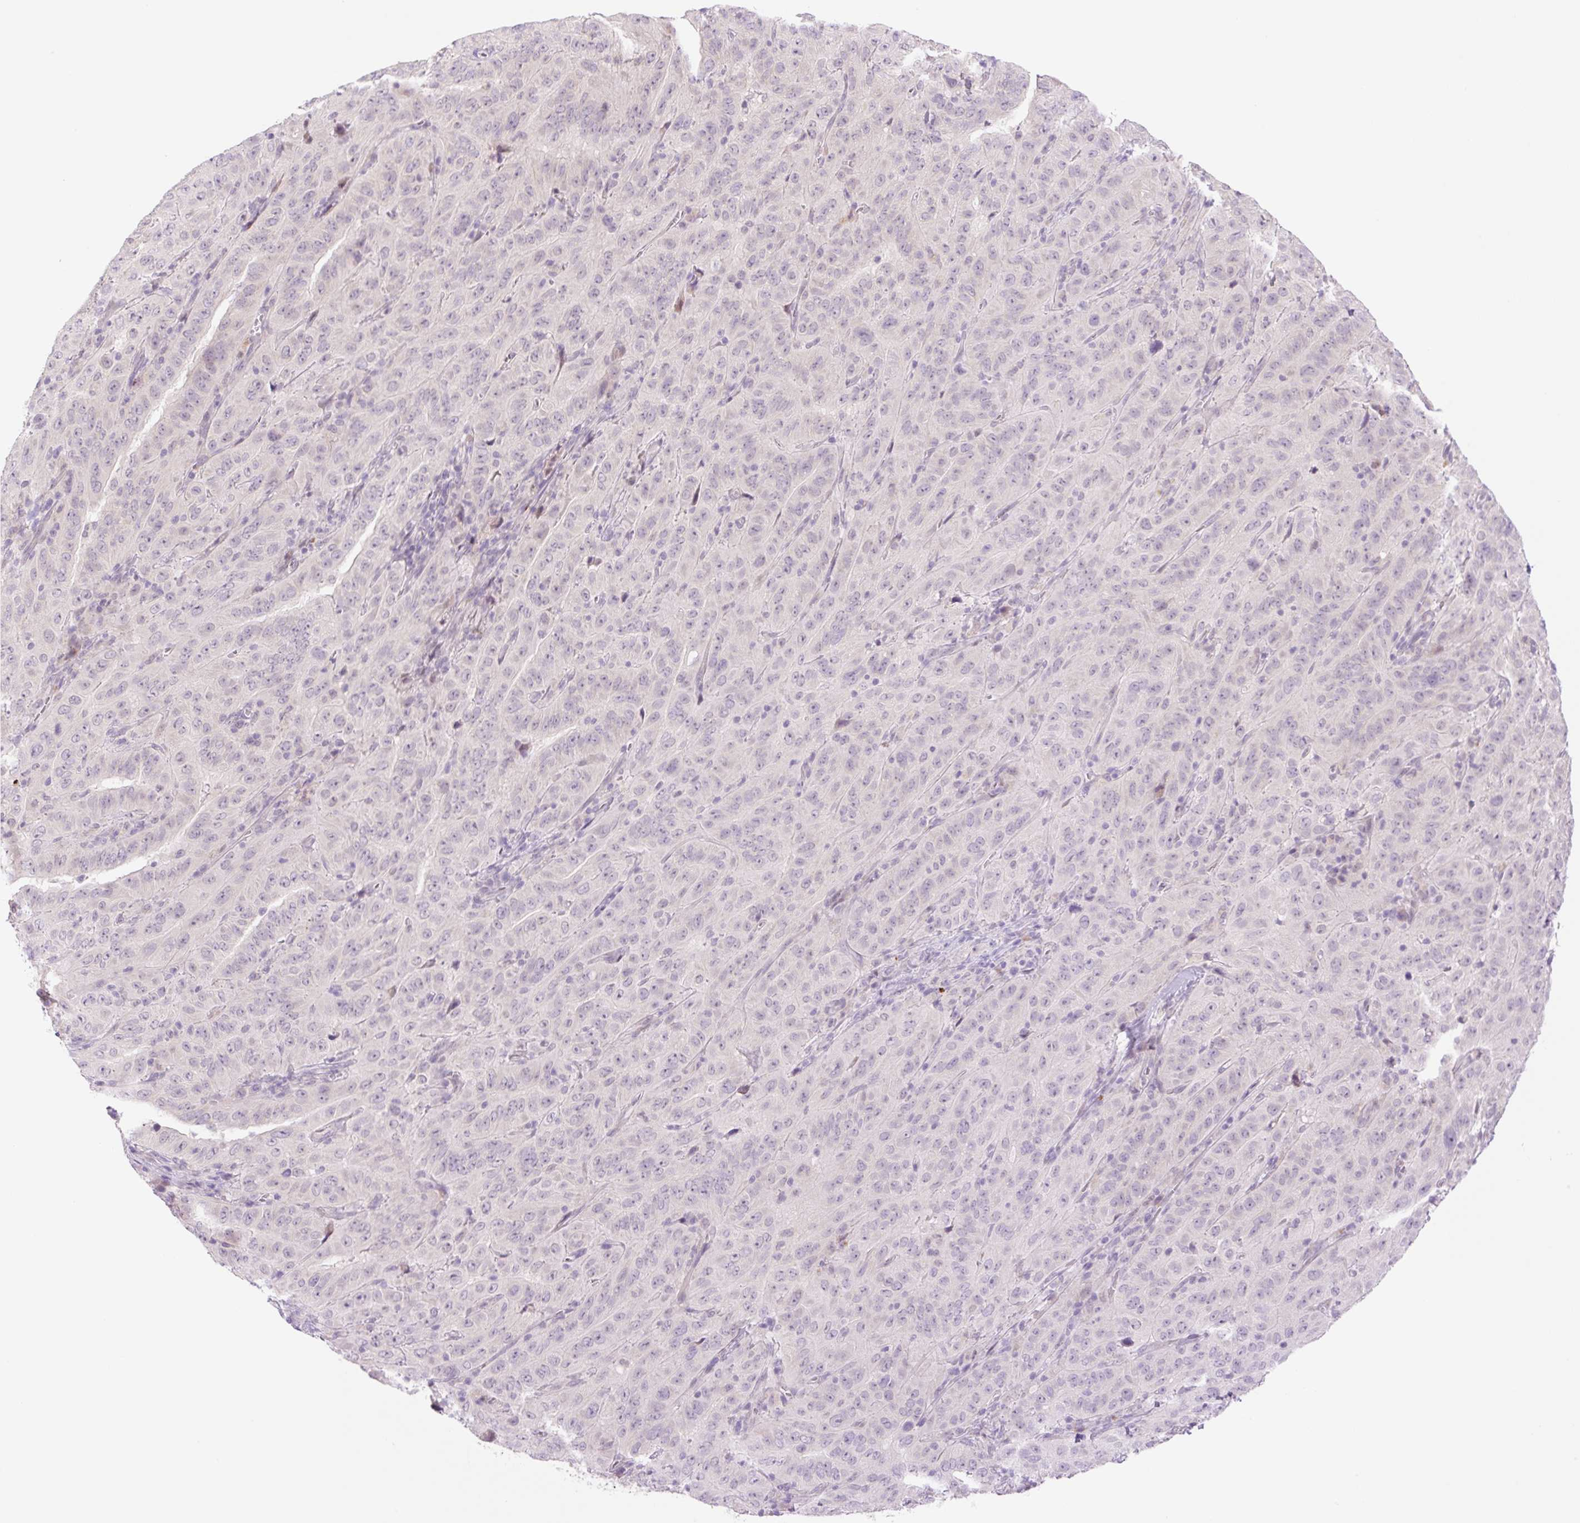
{"staining": {"intensity": "negative", "quantity": "none", "location": "none"}, "tissue": "pancreatic cancer", "cell_type": "Tumor cells", "image_type": "cancer", "snomed": [{"axis": "morphology", "description": "Adenocarcinoma, NOS"}, {"axis": "topography", "description": "Pancreas"}], "caption": "An image of human adenocarcinoma (pancreatic) is negative for staining in tumor cells. The staining was performed using DAB (3,3'-diaminobenzidine) to visualize the protein expression in brown, while the nuclei were stained in blue with hematoxylin (Magnification: 20x).", "gene": "SPRYD4", "patient": {"sex": "male", "age": 63}}